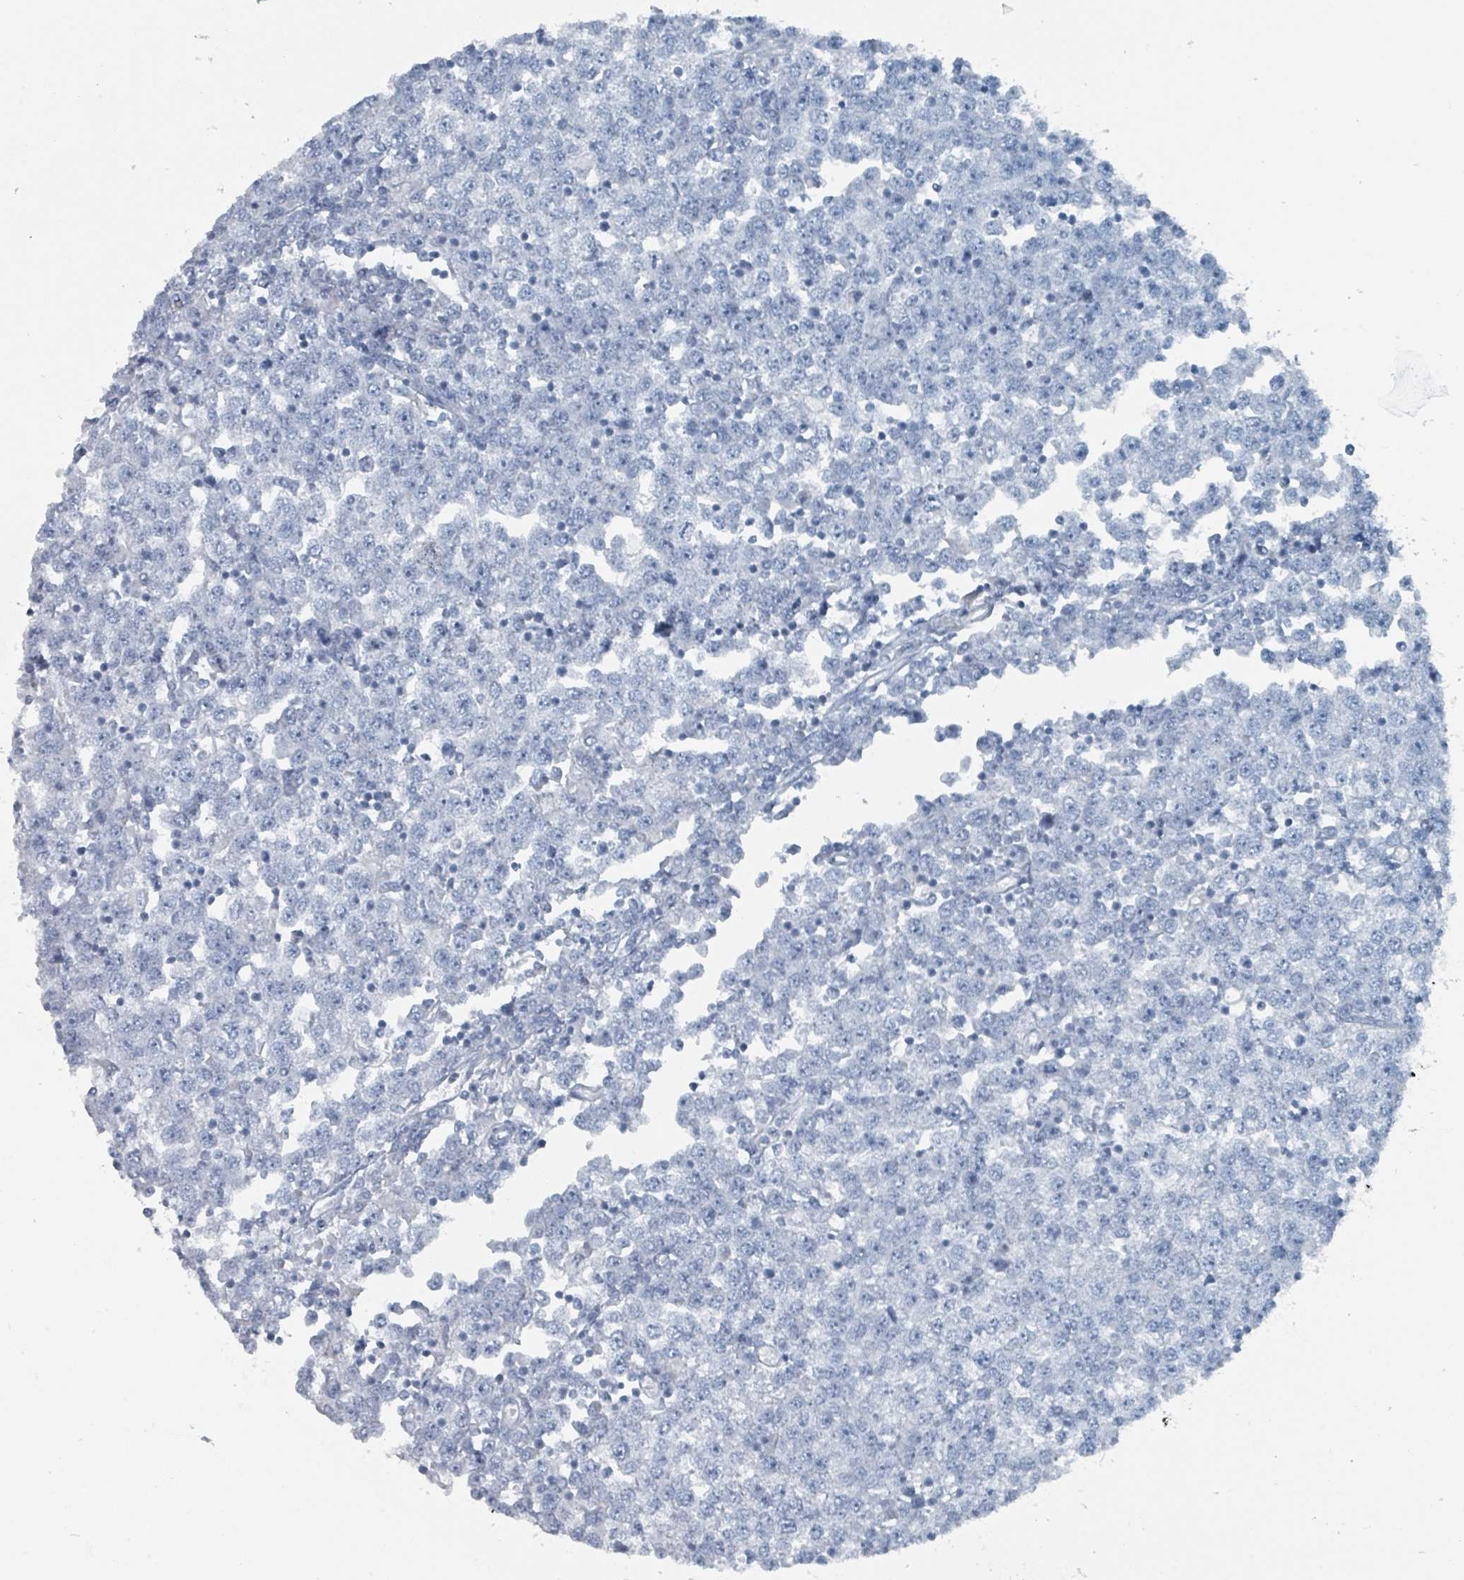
{"staining": {"intensity": "negative", "quantity": "none", "location": "none"}, "tissue": "testis cancer", "cell_type": "Tumor cells", "image_type": "cancer", "snomed": [{"axis": "morphology", "description": "Seminoma, NOS"}, {"axis": "topography", "description": "Testis"}], "caption": "Protein analysis of seminoma (testis) reveals no significant staining in tumor cells.", "gene": "GAMT", "patient": {"sex": "male", "age": 65}}